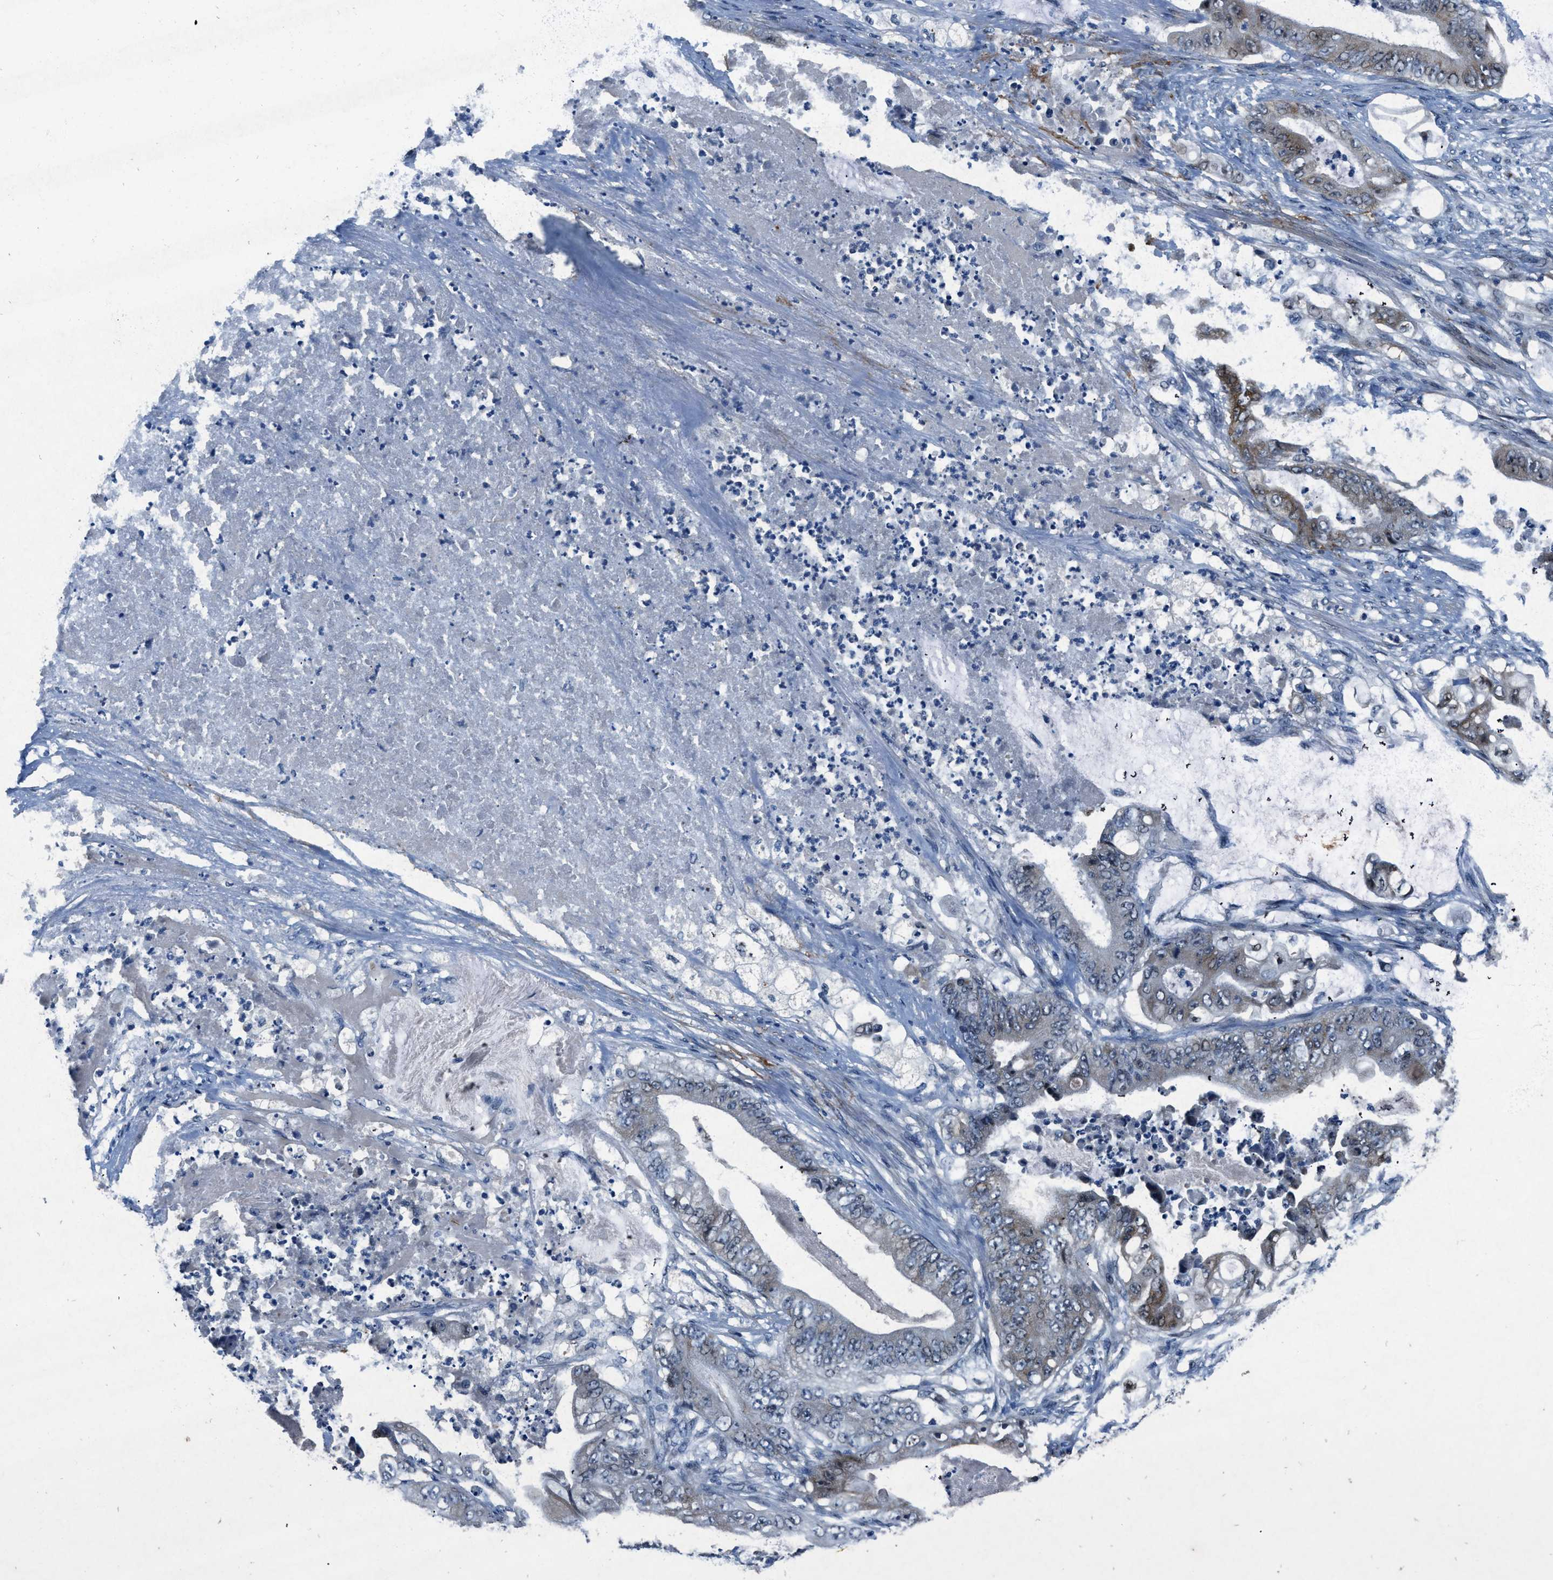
{"staining": {"intensity": "moderate", "quantity": "<25%", "location": "cytoplasmic/membranous"}, "tissue": "stomach cancer", "cell_type": "Tumor cells", "image_type": "cancer", "snomed": [{"axis": "morphology", "description": "Adenocarcinoma, NOS"}, {"axis": "topography", "description": "Stomach"}], "caption": "Protein staining displays moderate cytoplasmic/membranous expression in about <25% of tumor cells in stomach adenocarcinoma.", "gene": "PHLDA1", "patient": {"sex": "female", "age": 73}}